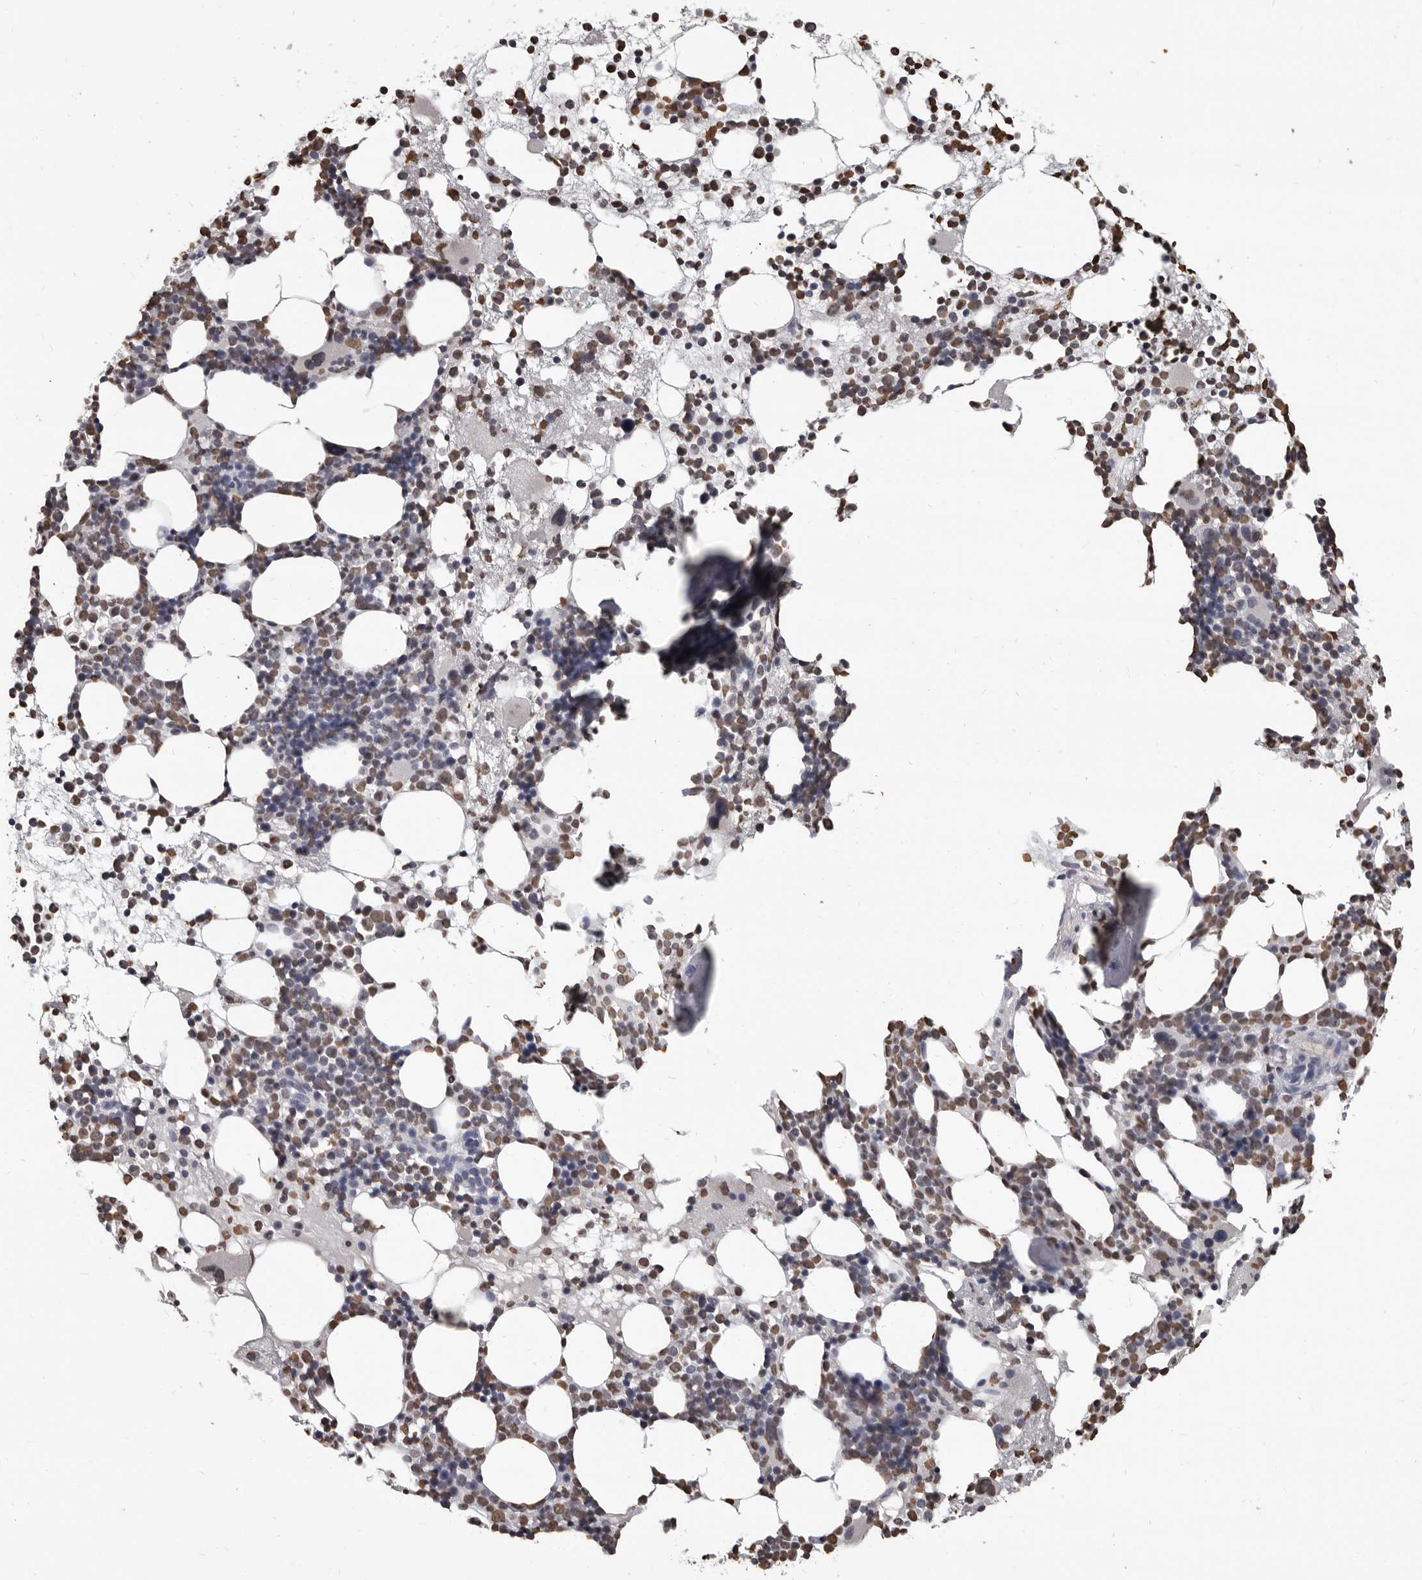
{"staining": {"intensity": "strong", "quantity": ">75%", "location": "nuclear"}, "tissue": "bone marrow", "cell_type": "Hematopoietic cells", "image_type": "normal", "snomed": [{"axis": "morphology", "description": "Normal tissue, NOS"}, {"axis": "topography", "description": "Bone marrow"}], "caption": "High-power microscopy captured an immunohistochemistry histopathology image of unremarkable bone marrow, revealing strong nuclear positivity in about >75% of hematopoietic cells.", "gene": "AHR", "patient": {"sex": "female", "age": 57}}